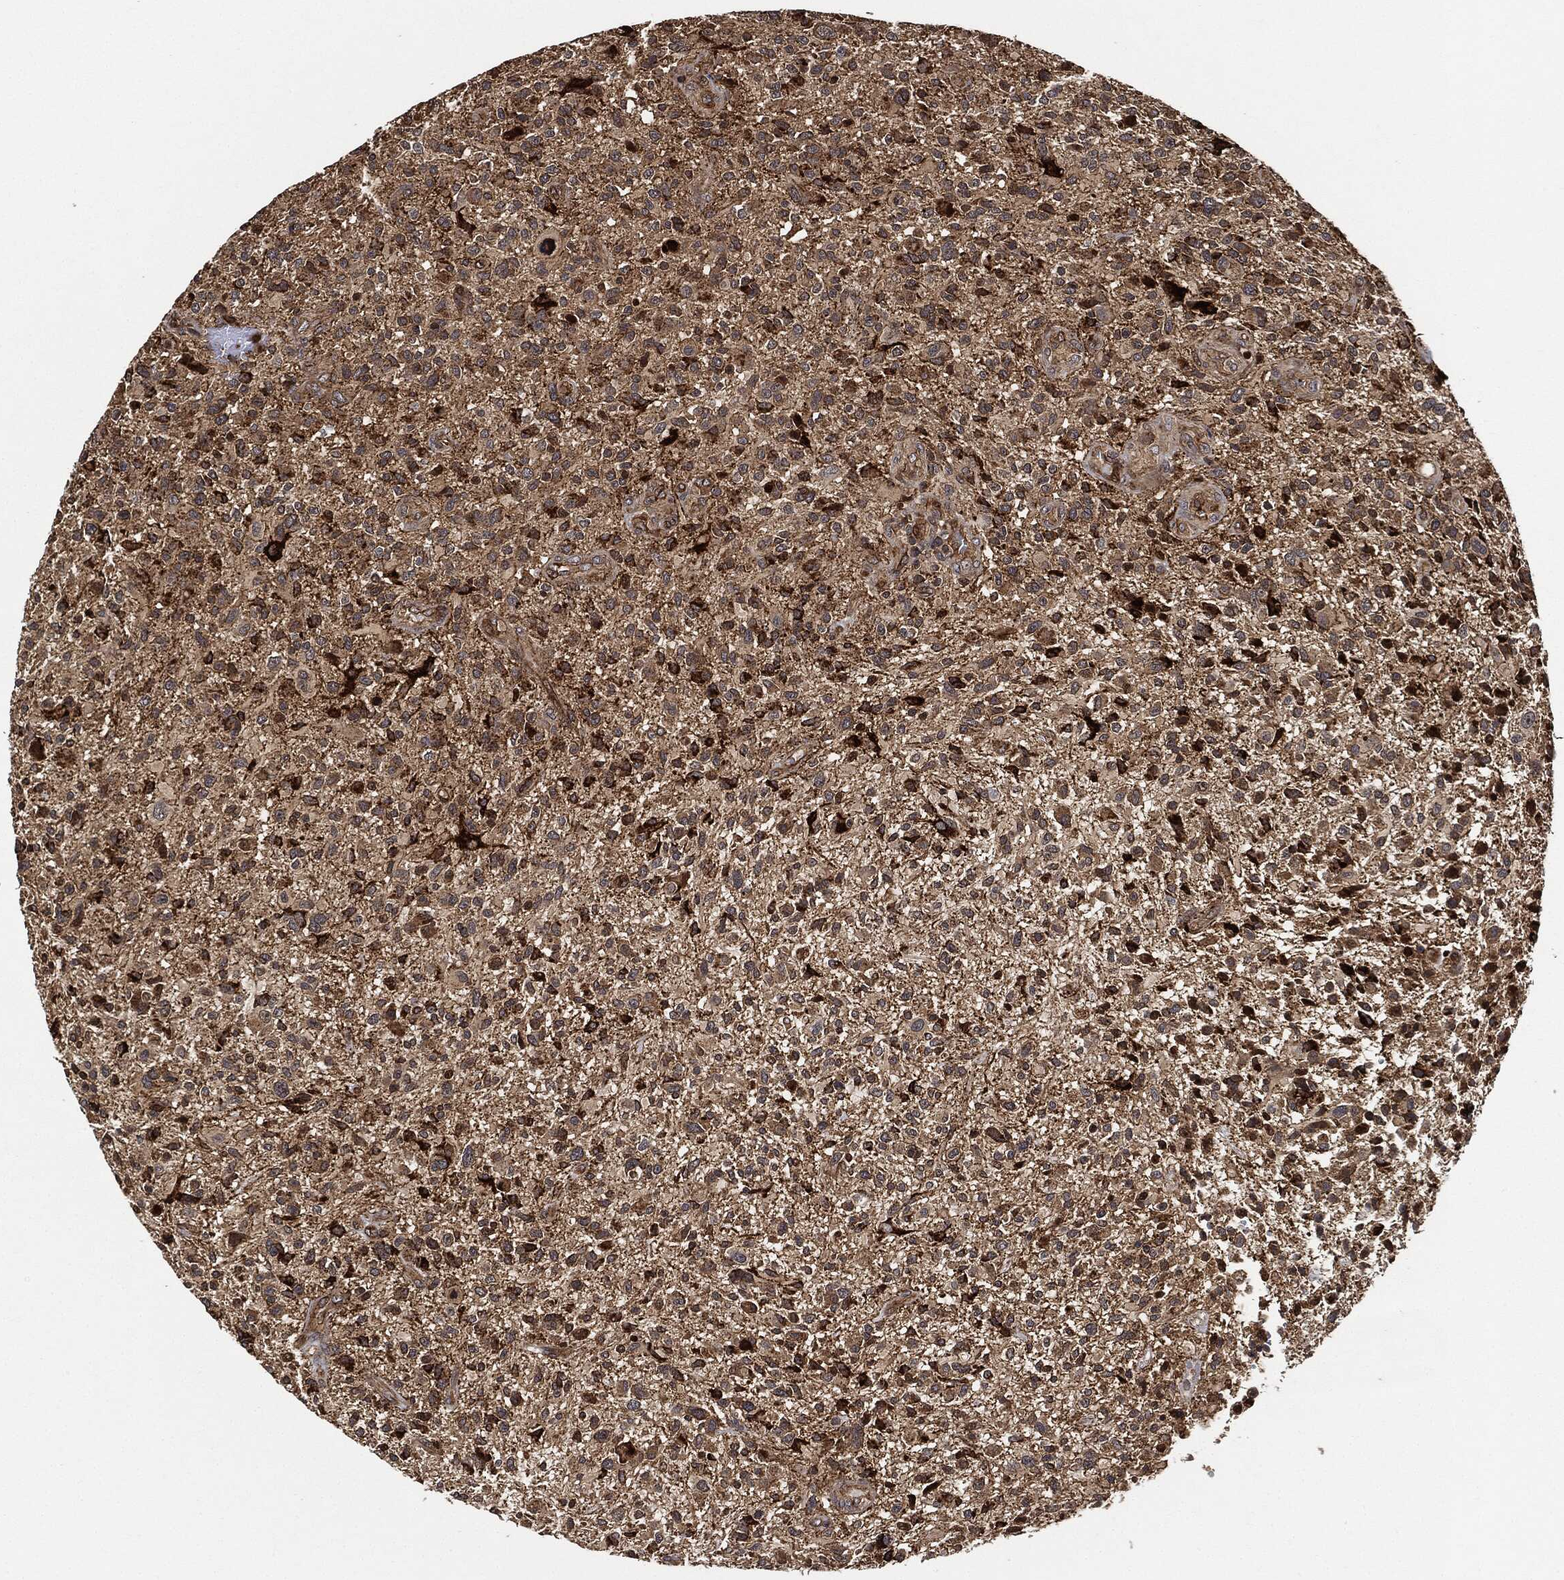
{"staining": {"intensity": "strong", "quantity": "<25%", "location": "cytoplasmic/membranous"}, "tissue": "glioma", "cell_type": "Tumor cells", "image_type": "cancer", "snomed": [{"axis": "morphology", "description": "Glioma, malignant, High grade"}, {"axis": "topography", "description": "Brain"}], "caption": "The micrograph displays staining of malignant glioma (high-grade), revealing strong cytoplasmic/membranous protein staining (brown color) within tumor cells.", "gene": "MAP3K3", "patient": {"sex": "male", "age": 47}}